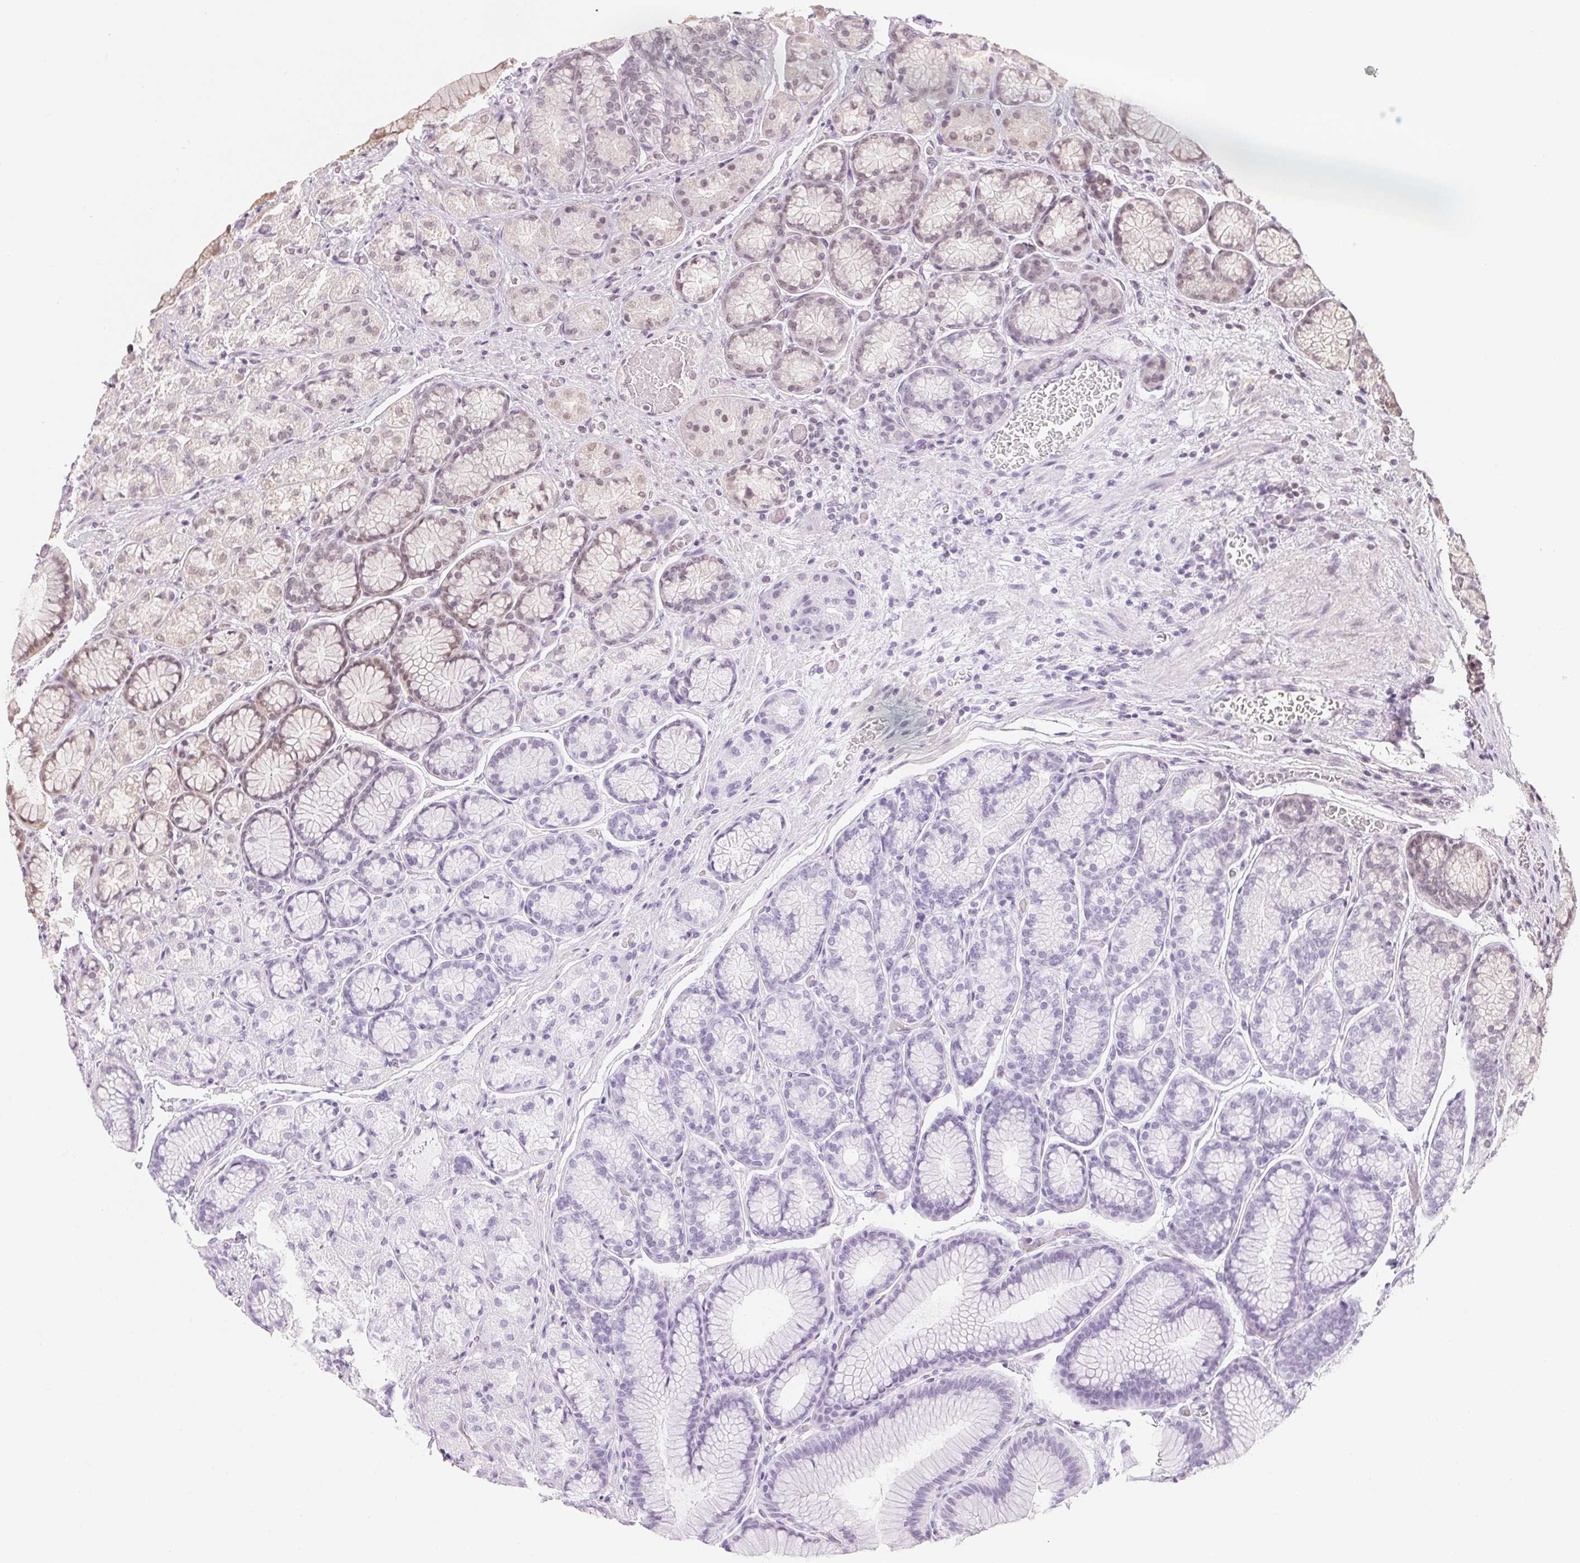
{"staining": {"intensity": "moderate", "quantity": "25%-75%", "location": "nuclear"}, "tissue": "stomach", "cell_type": "Glandular cells", "image_type": "normal", "snomed": [{"axis": "morphology", "description": "Normal tissue, NOS"}, {"axis": "morphology", "description": "Adenocarcinoma, NOS"}, {"axis": "morphology", "description": "Adenocarcinoma, High grade"}, {"axis": "topography", "description": "Stomach, upper"}, {"axis": "topography", "description": "Stomach"}], "caption": "IHC (DAB) staining of normal stomach reveals moderate nuclear protein expression in about 25%-75% of glandular cells.", "gene": "NXF3", "patient": {"sex": "female", "age": 65}}